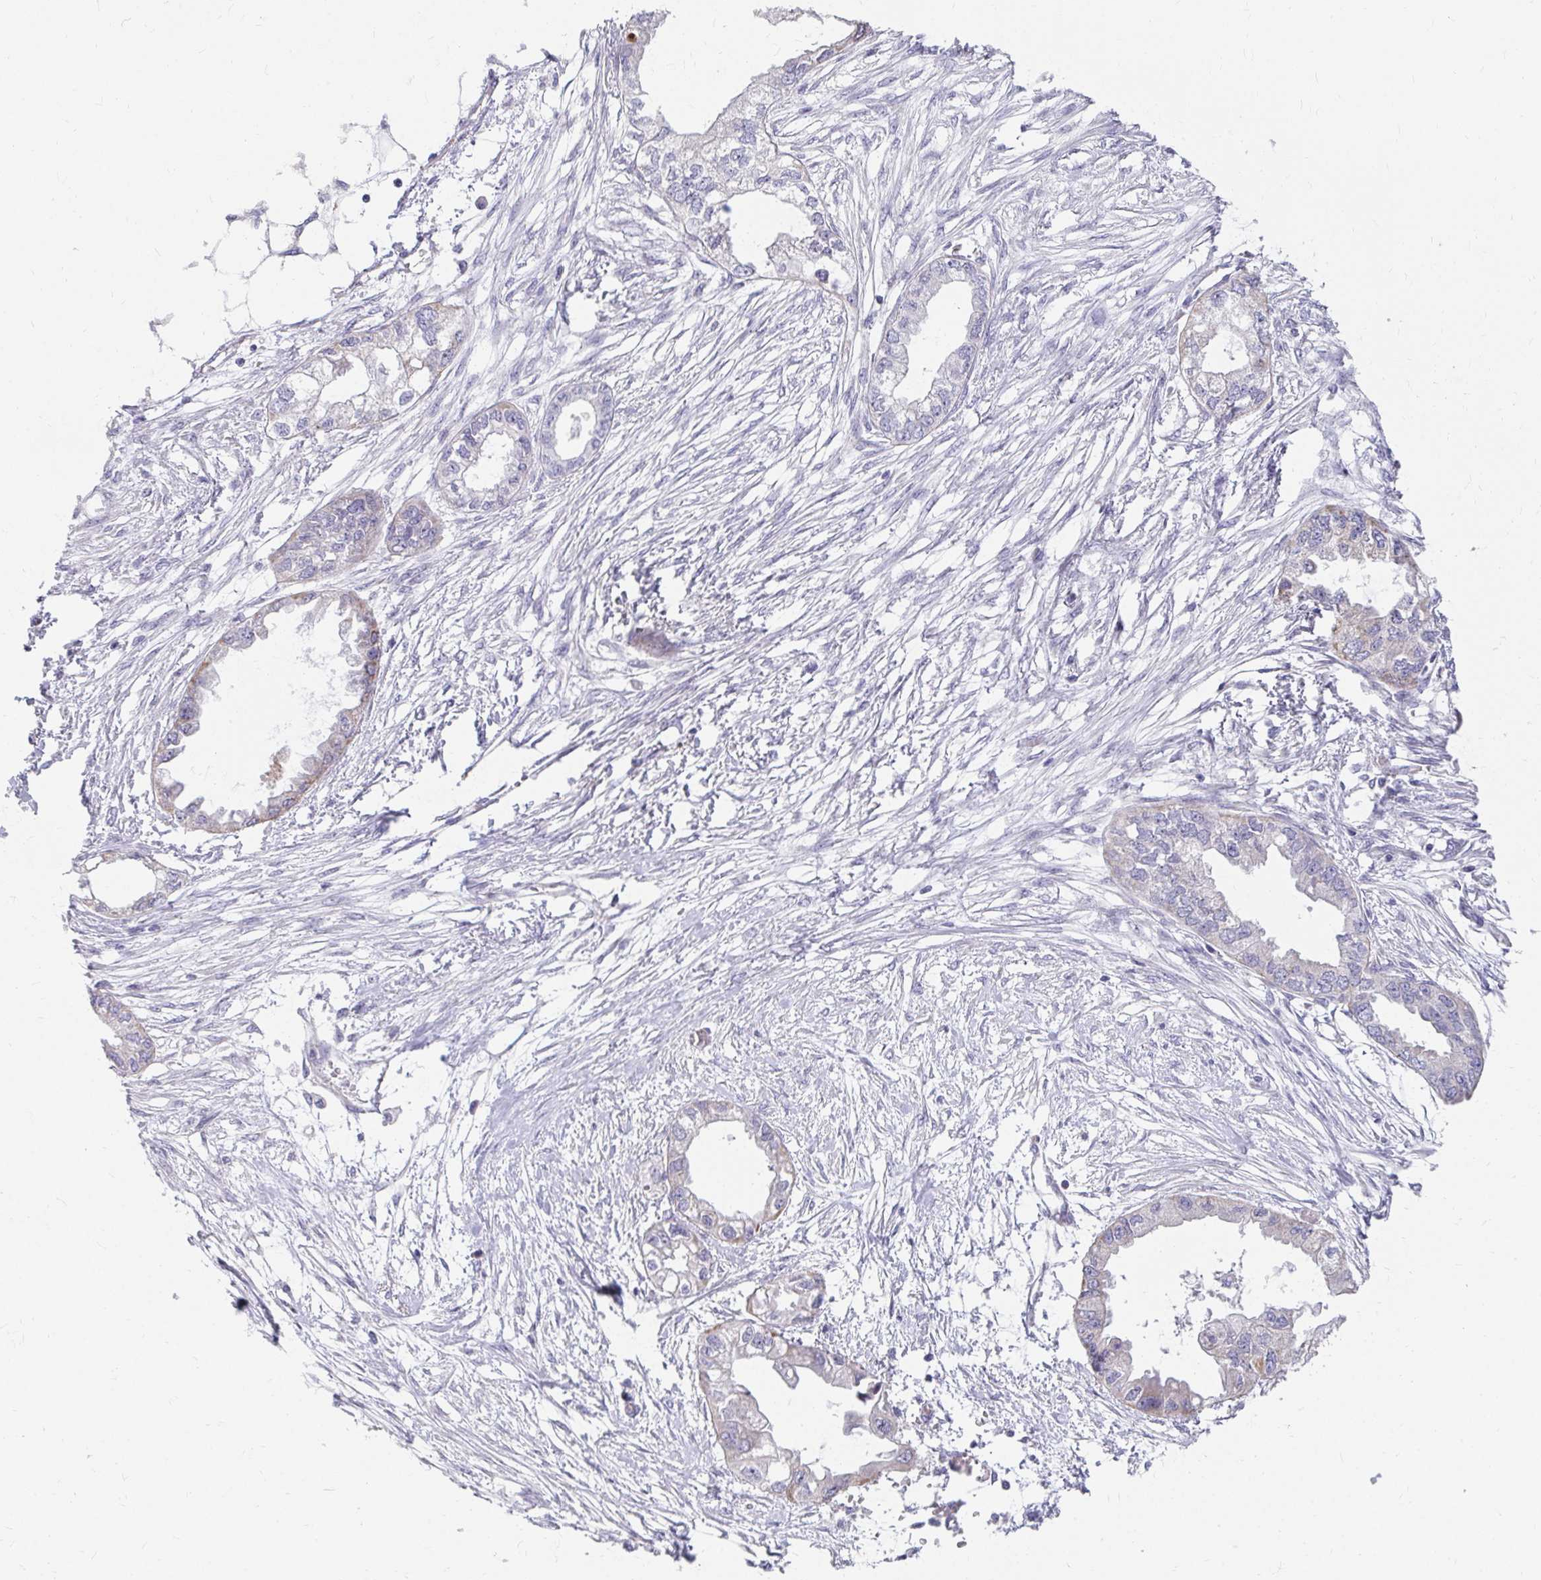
{"staining": {"intensity": "negative", "quantity": "none", "location": "none"}, "tissue": "endometrial cancer", "cell_type": "Tumor cells", "image_type": "cancer", "snomed": [{"axis": "morphology", "description": "Adenocarcinoma, NOS"}, {"axis": "morphology", "description": "Adenocarcinoma, metastatic, NOS"}, {"axis": "topography", "description": "Adipose tissue"}, {"axis": "topography", "description": "Endometrium"}], "caption": "Immunohistochemistry (IHC) histopathology image of human metastatic adenocarcinoma (endometrial) stained for a protein (brown), which demonstrates no positivity in tumor cells. Brightfield microscopy of immunohistochemistry stained with DAB (3,3'-diaminobenzidine) (brown) and hematoxylin (blue), captured at high magnification.", "gene": "EXOC5", "patient": {"sex": "female", "age": 67}}